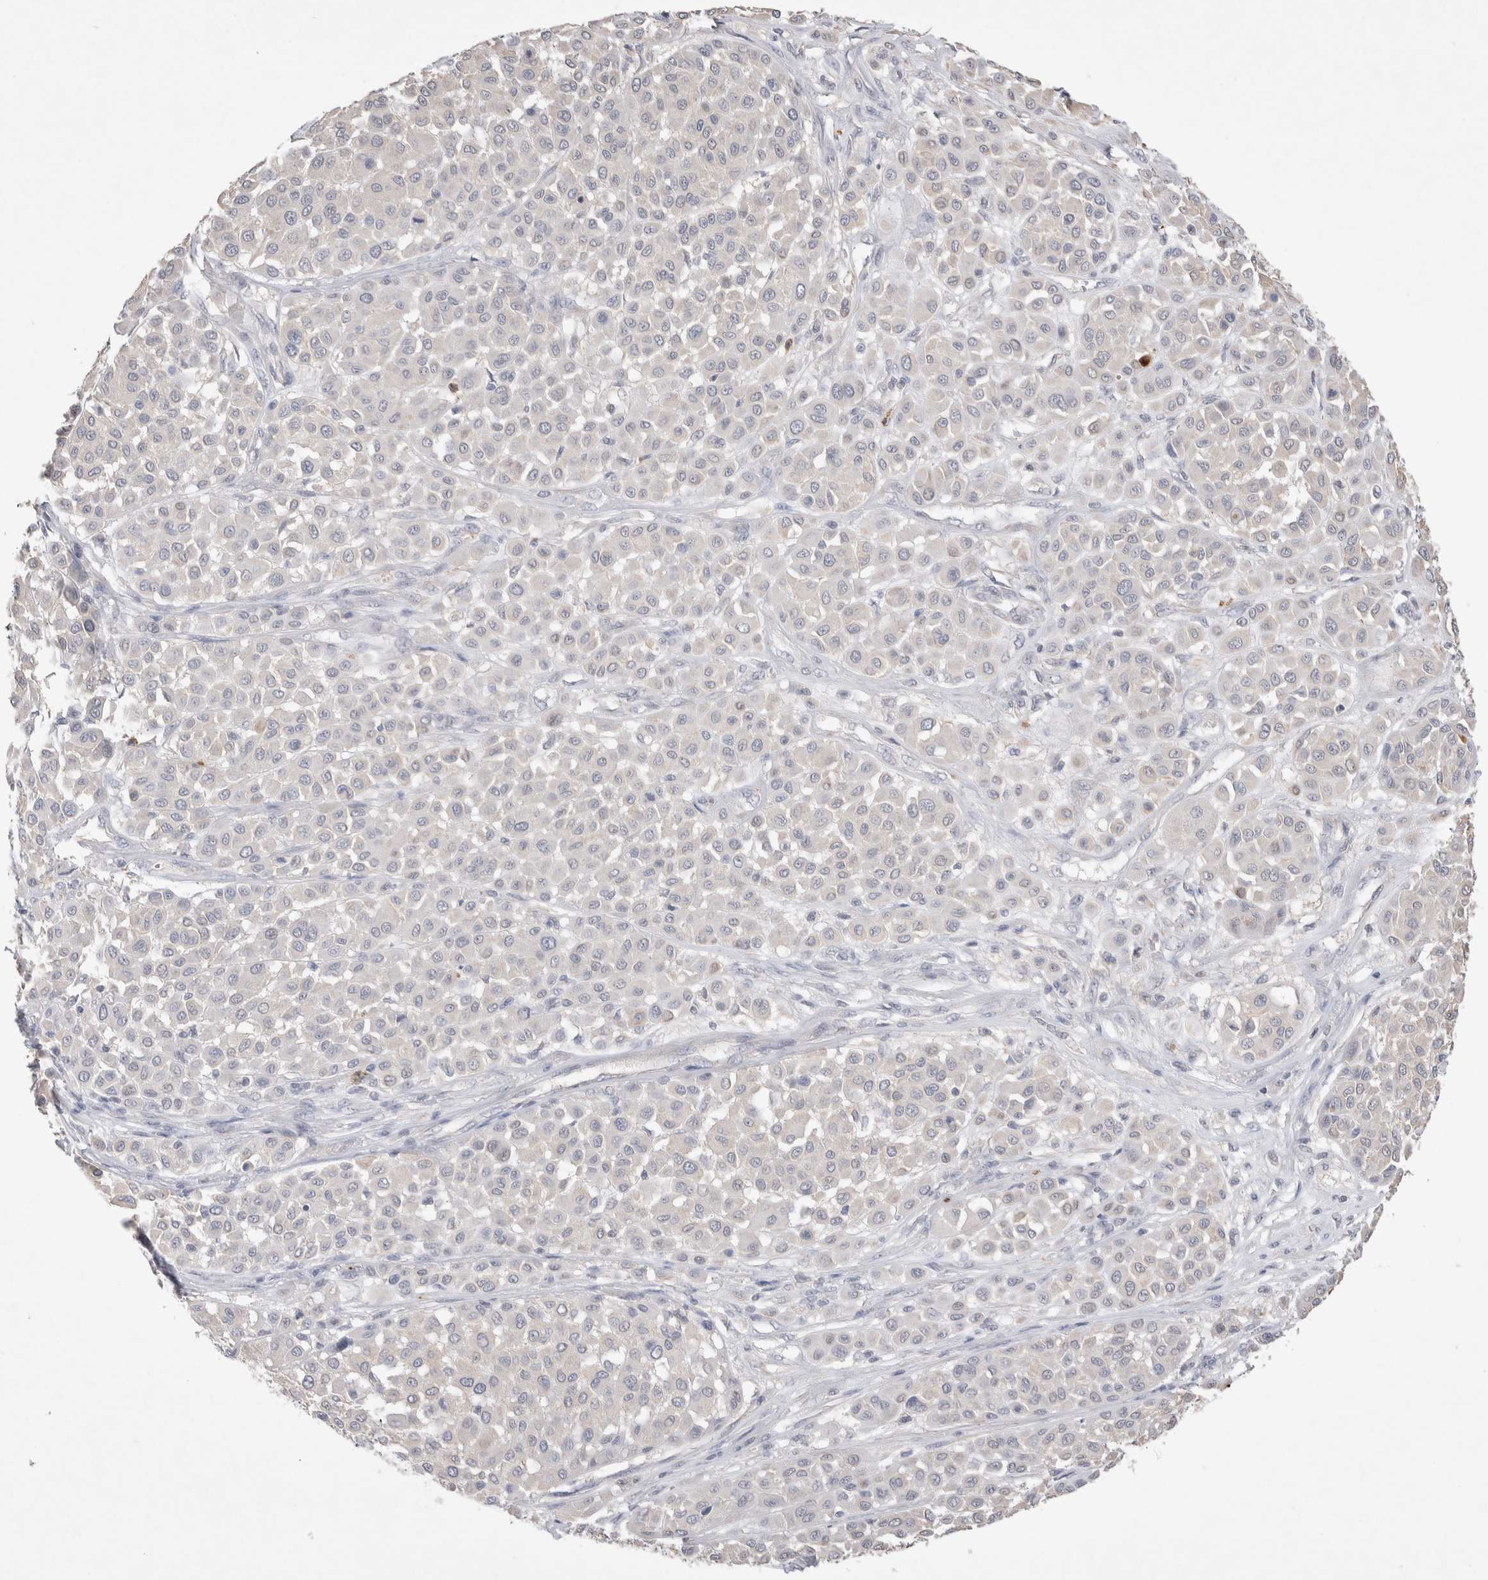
{"staining": {"intensity": "moderate", "quantity": "<25%", "location": "cytoplasmic/membranous"}, "tissue": "melanoma", "cell_type": "Tumor cells", "image_type": "cancer", "snomed": [{"axis": "morphology", "description": "Malignant melanoma, Metastatic site"}, {"axis": "topography", "description": "Soft tissue"}], "caption": "Immunohistochemistry (IHC) staining of melanoma, which displays low levels of moderate cytoplasmic/membranous positivity in approximately <25% of tumor cells indicating moderate cytoplasmic/membranous protein positivity. The staining was performed using DAB (brown) for protein detection and nuclei were counterstained in hematoxylin (blue).", "gene": "FFAR2", "patient": {"sex": "male", "age": 41}}